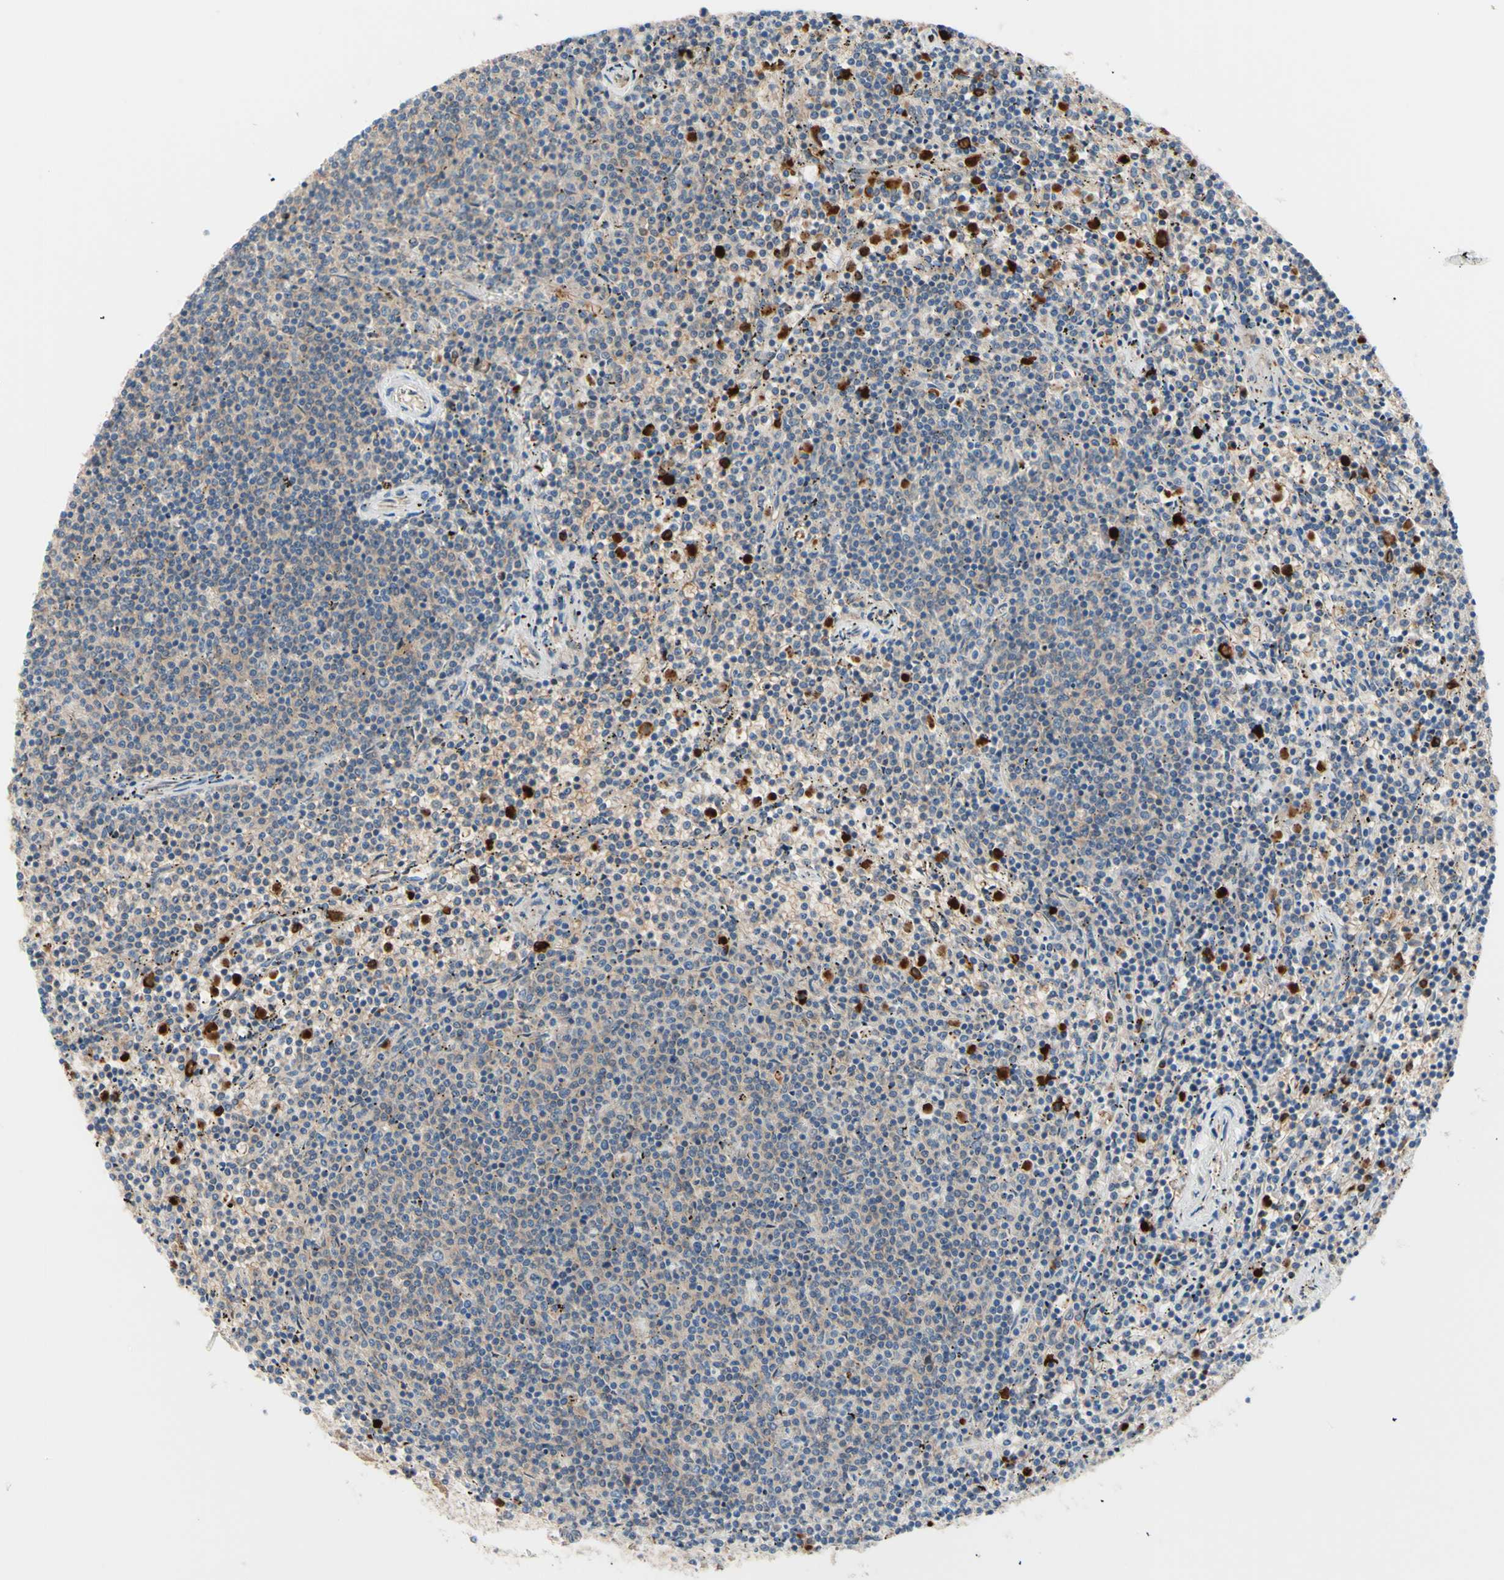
{"staining": {"intensity": "negative", "quantity": "none", "location": "none"}, "tissue": "lymphoma", "cell_type": "Tumor cells", "image_type": "cancer", "snomed": [{"axis": "morphology", "description": "Malignant lymphoma, non-Hodgkin's type, Low grade"}, {"axis": "topography", "description": "Spleen"}], "caption": "Immunohistochemical staining of low-grade malignant lymphoma, non-Hodgkin's type displays no significant expression in tumor cells.", "gene": "USP9X", "patient": {"sex": "female", "age": 50}}